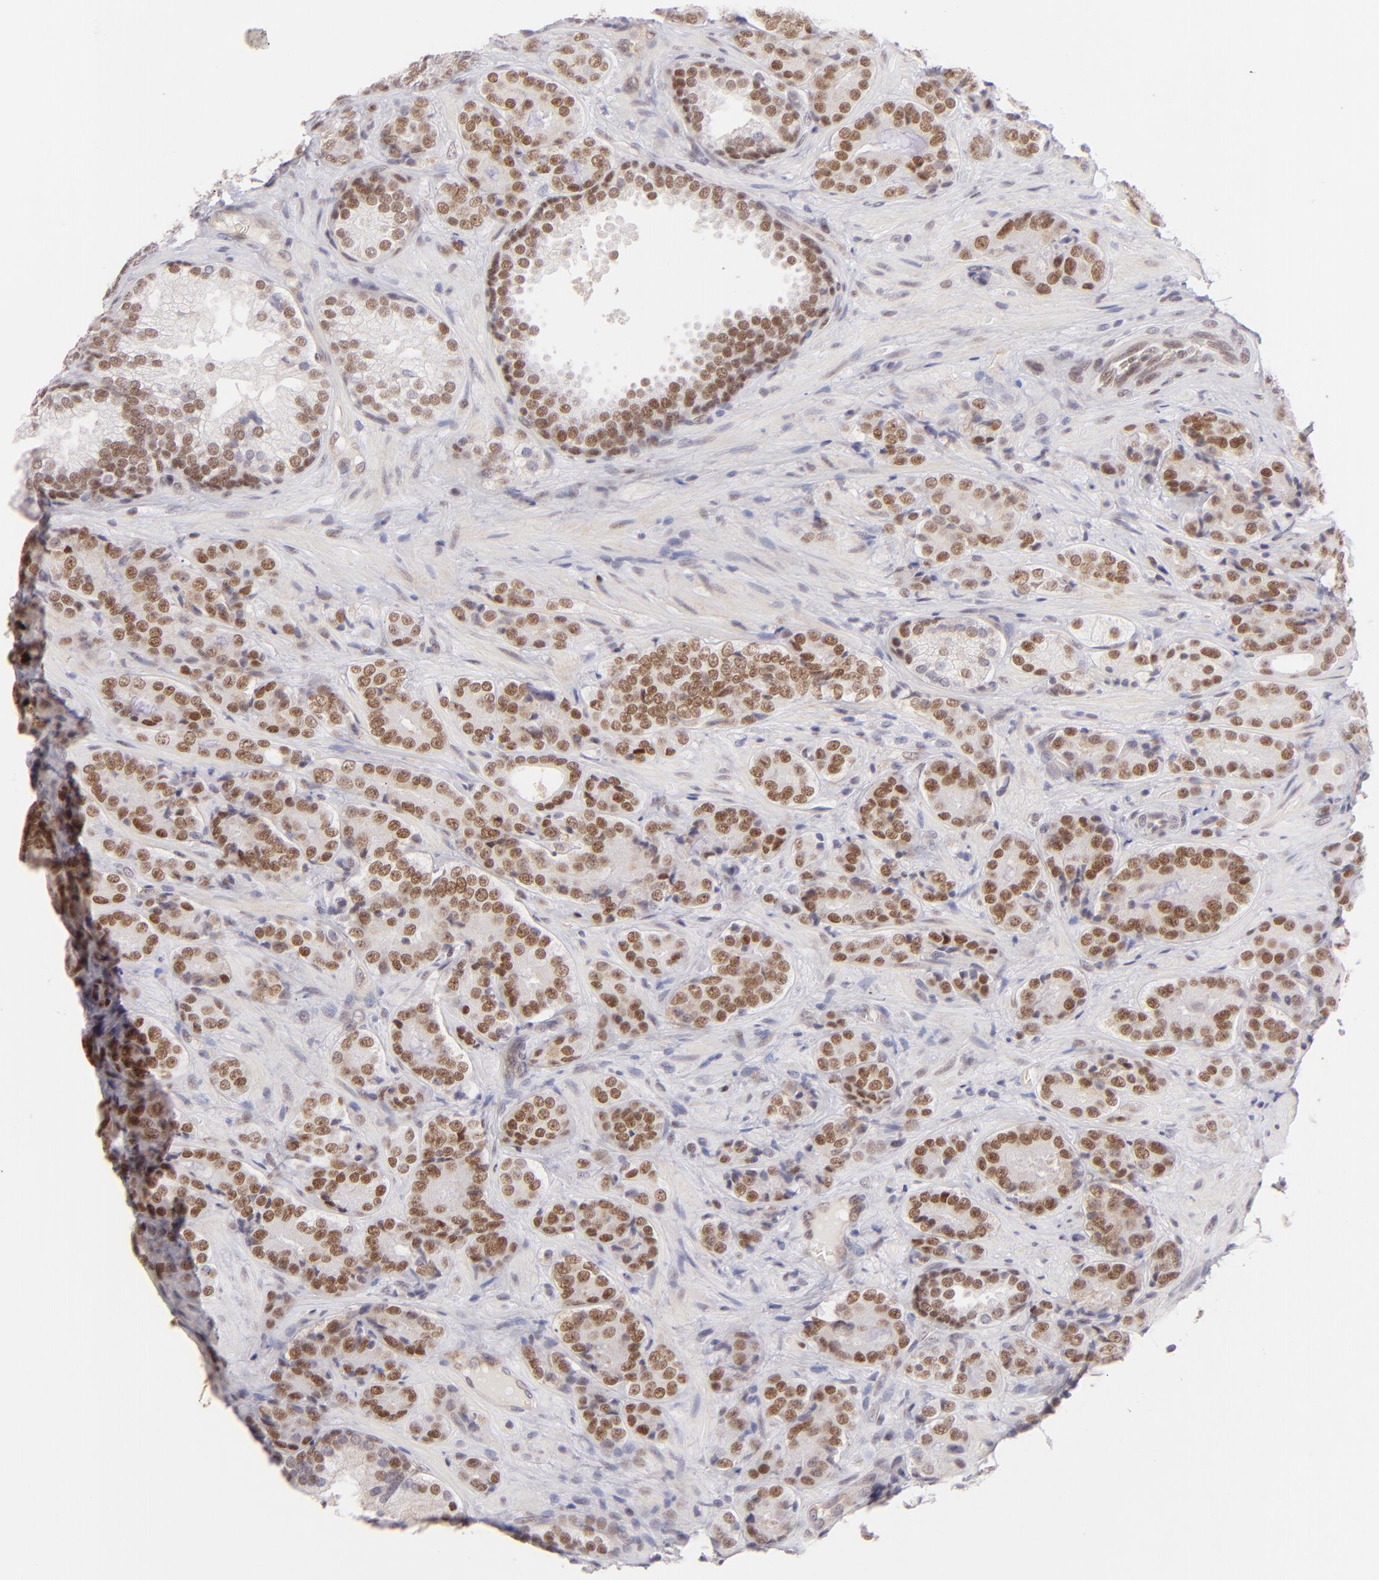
{"staining": {"intensity": "moderate", "quantity": ">75%", "location": "nuclear"}, "tissue": "prostate cancer", "cell_type": "Tumor cells", "image_type": "cancer", "snomed": [{"axis": "morphology", "description": "Adenocarcinoma, High grade"}, {"axis": "topography", "description": "Prostate"}], "caption": "A brown stain highlights moderate nuclear expression of a protein in human prostate cancer (adenocarcinoma (high-grade)) tumor cells.", "gene": "POU2F1", "patient": {"sex": "male", "age": 70}}